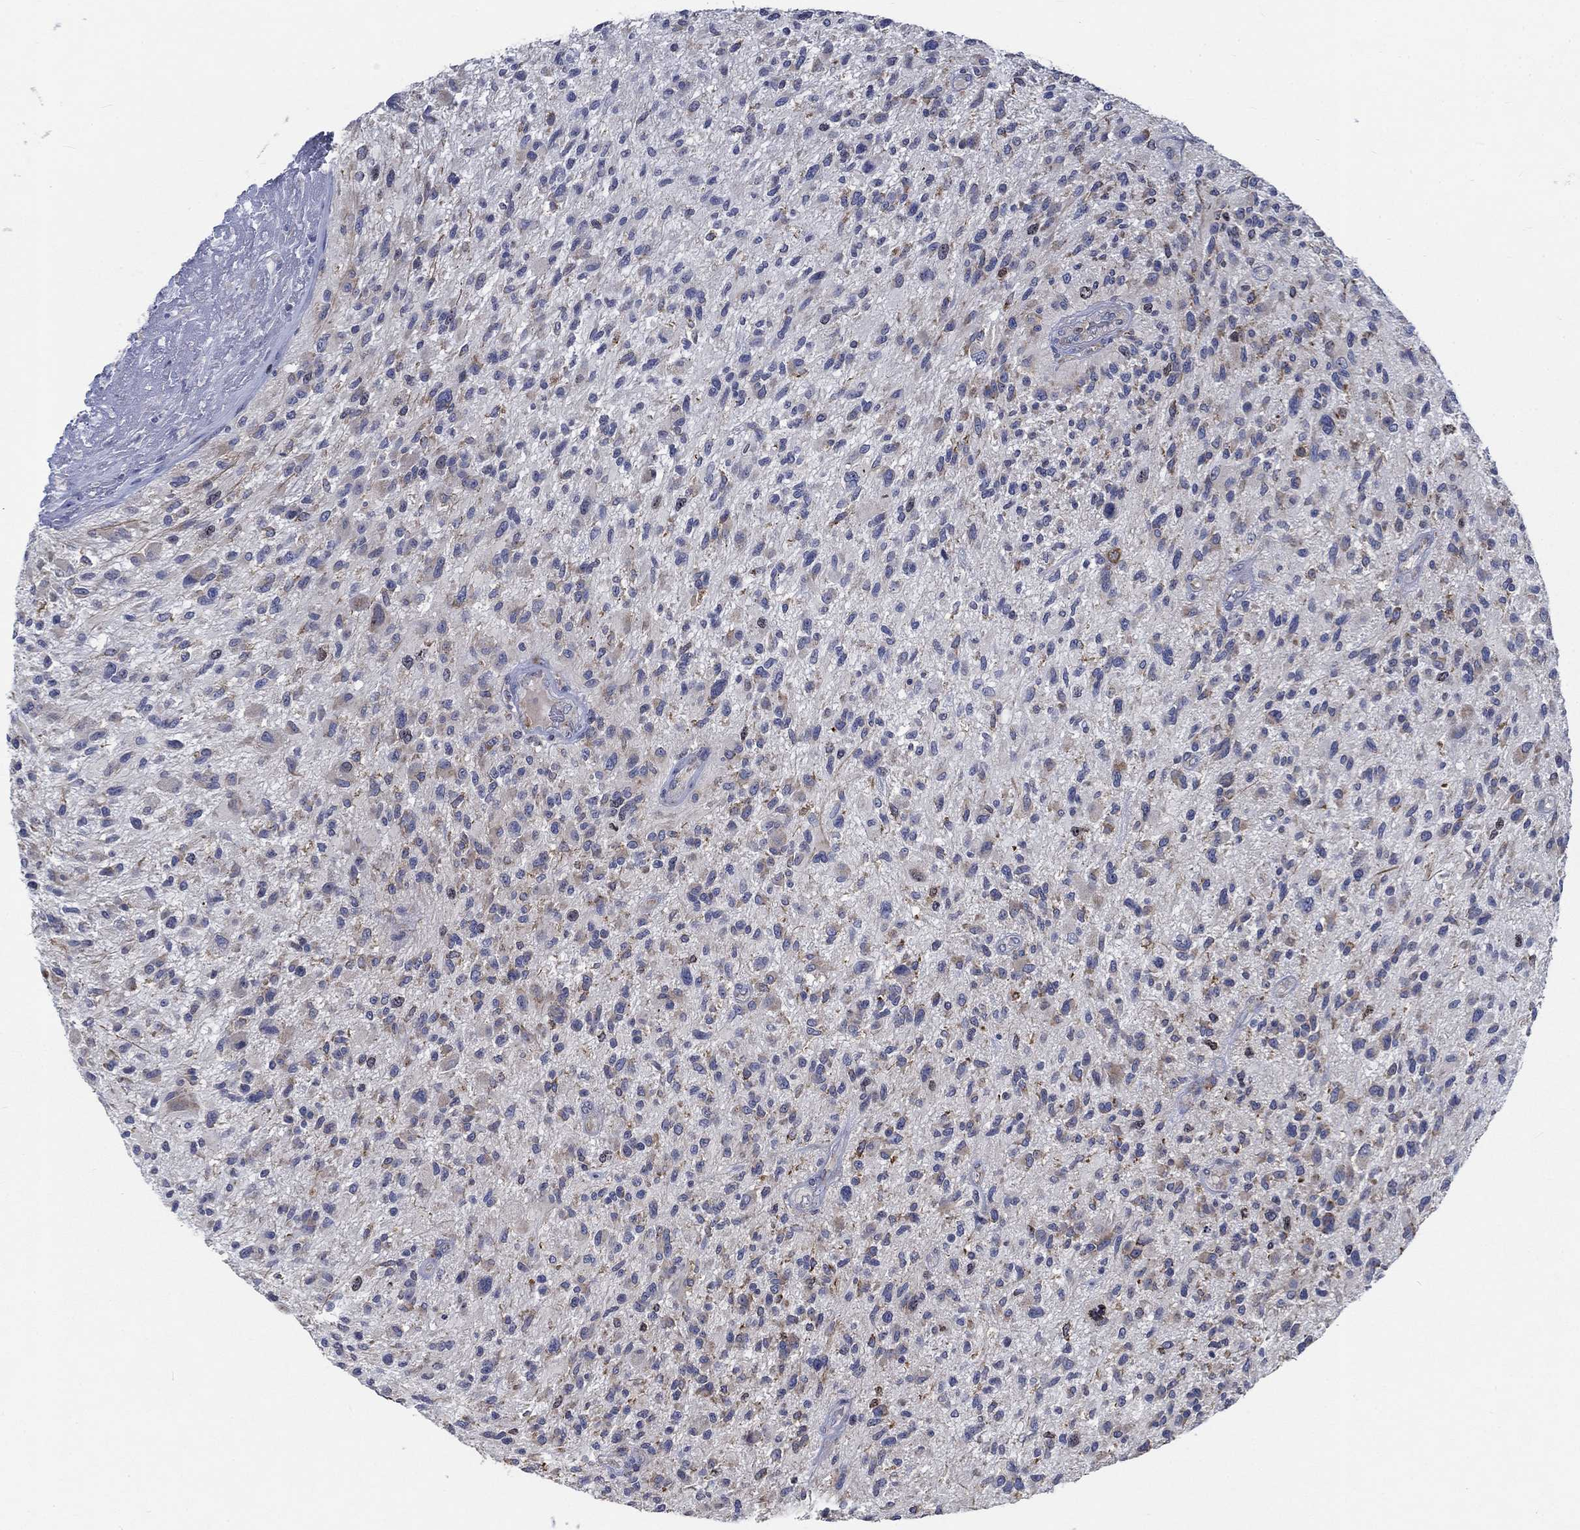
{"staining": {"intensity": "weak", "quantity": "<25%", "location": "cytoplasmic/membranous"}, "tissue": "glioma", "cell_type": "Tumor cells", "image_type": "cancer", "snomed": [{"axis": "morphology", "description": "Glioma, malignant, High grade"}, {"axis": "topography", "description": "Brain"}], "caption": "Micrograph shows no significant protein staining in tumor cells of malignant glioma (high-grade).", "gene": "MMP24", "patient": {"sex": "male", "age": 47}}